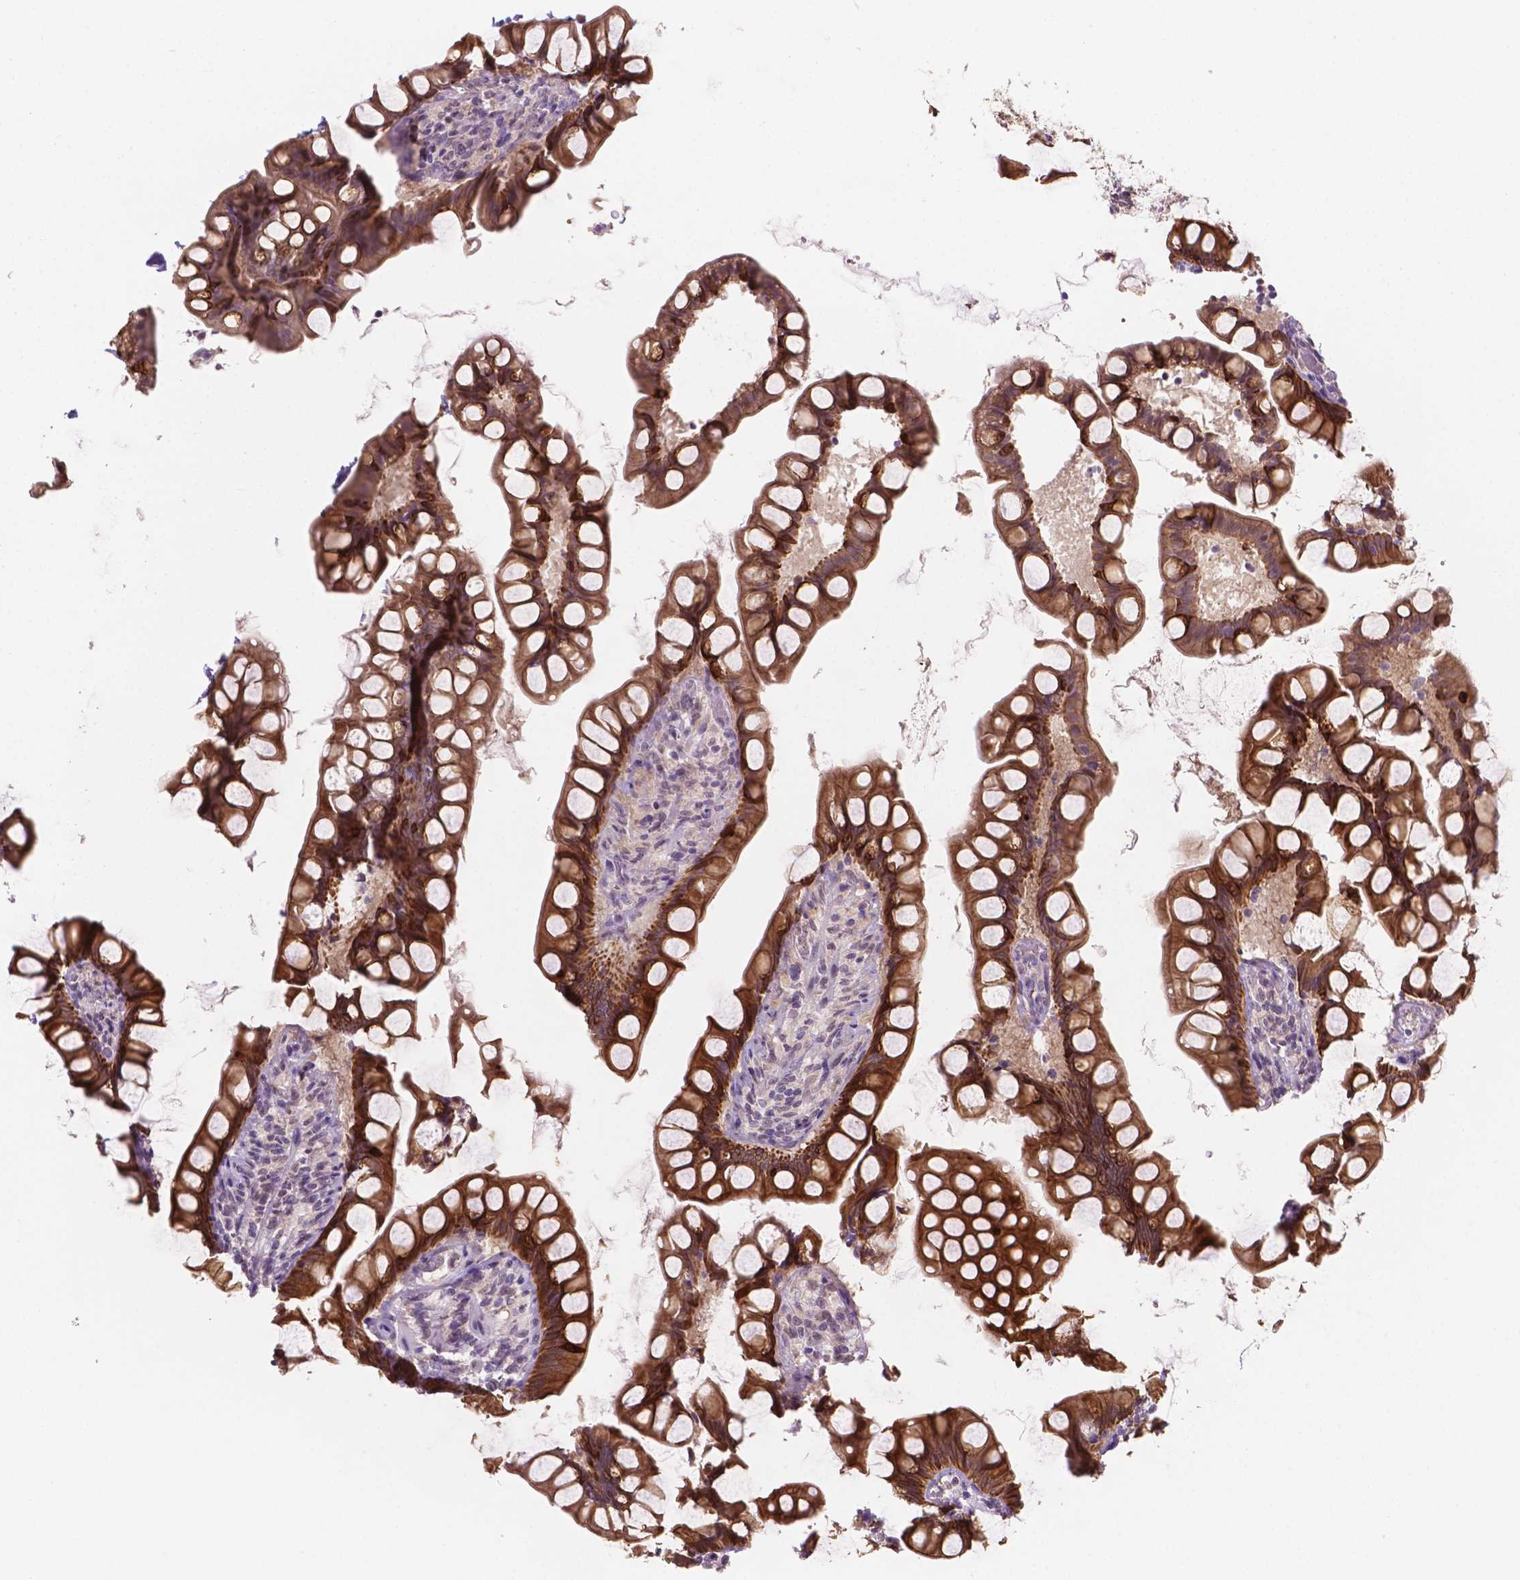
{"staining": {"intensity": "moderate", "quantity": ">75%", "location": "cytoplasmic/membranous"}, "tissue": "small intestine", "cell_type": "Glandular cells", "image_type": "normal", "snomed": [{"axis": "morphology", "description": "Normal tissue, NOS"}, {"axis": "topography", "description": "Small intestine"}], "caption": "Small intestine stained with DAB (3,3'-diaminobenzidine) immunohistochemistry demonstrates medium levels of moderate cytoplasmic/membranous staining in approximately >75% of glandular cells.", "gene": "SHLD3", "patient": {"sex": "male", "age": 70}}